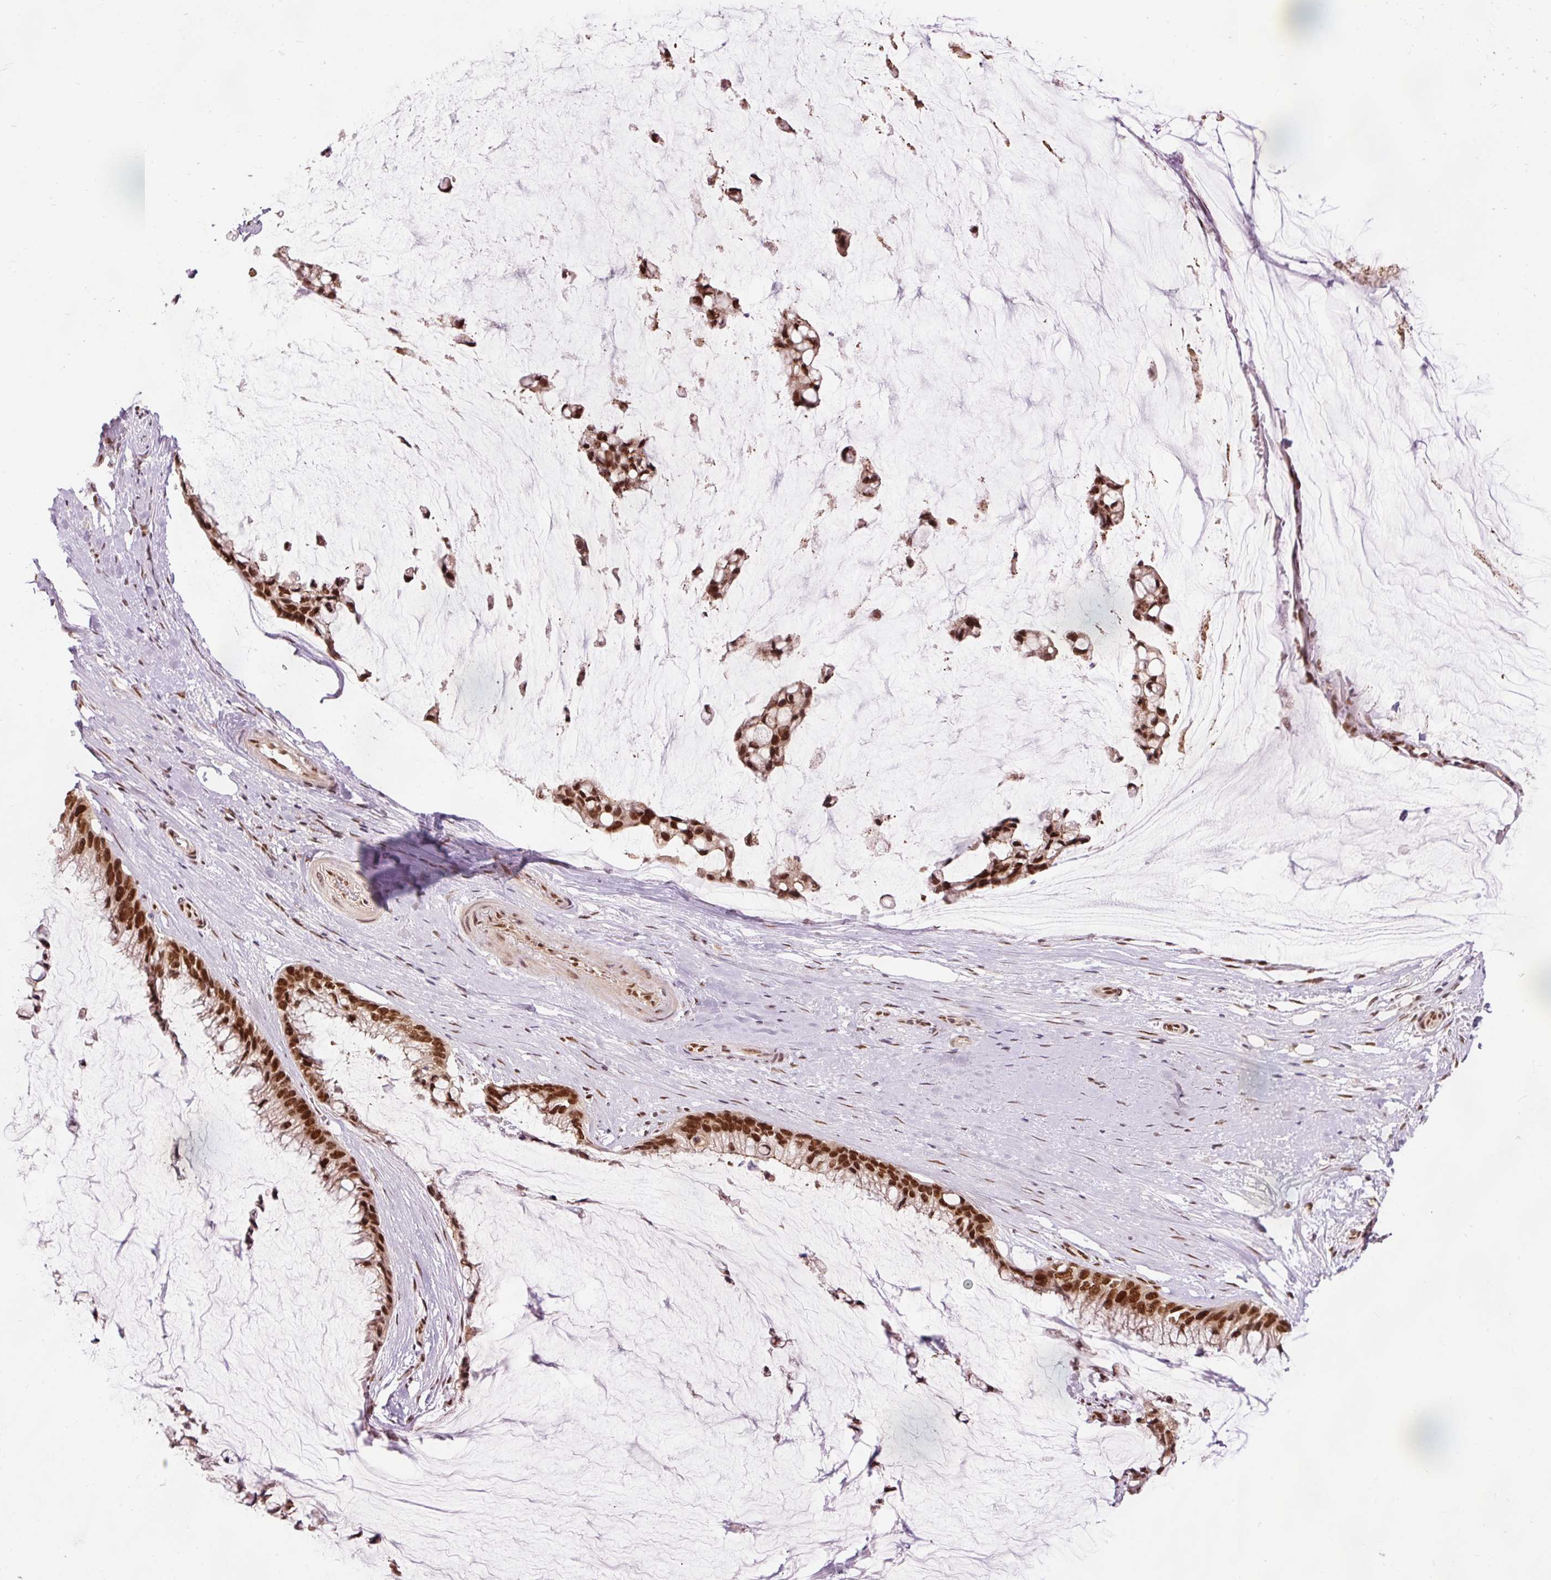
{"staining": {"intensity": "strong", "quantity": ">75%", "location": "nuclear"}, "tissue": "ovarian cancer", "cell_type": "Tumor cells", "image_type": "cancer", "snomed": [{"axis": "morphology", "description": "Cystadenocarcinoma, mucinous, NOS"}, {"axis": "topography", "description": "Ovary"}], "caption": "Protein staining of ovarian cancer (mucinous cystadenocarcinoma) tissue exhibits strong nuclear positivity in approximately >75% of tumor cells. (IHC, brightfield microscopy, high magnification).", "gene": "ZBTB44", "patient": {"sex": "female", "age": 39}}